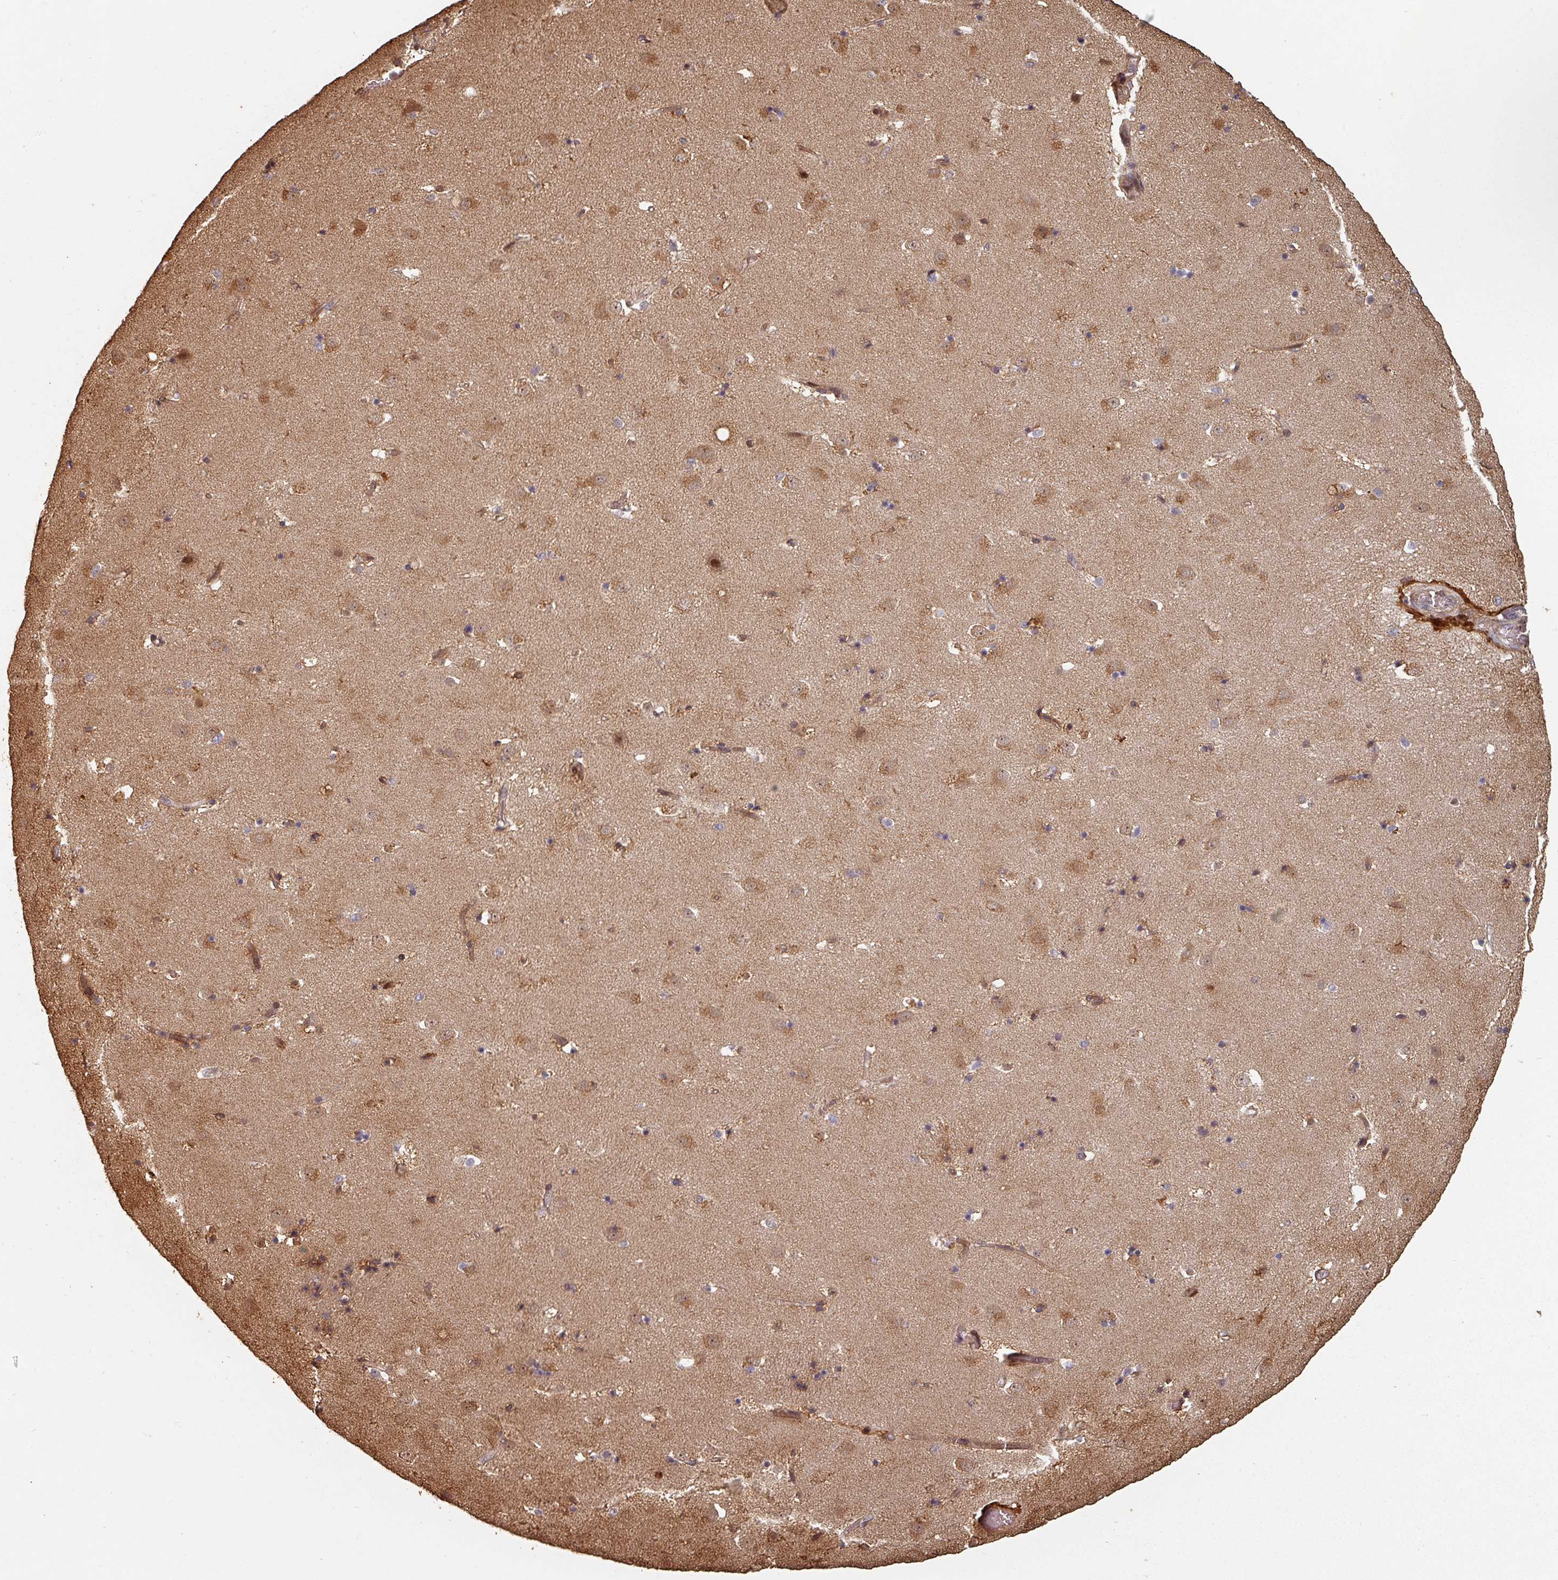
{"staining": {"intensity": "negative", "quantity": "none", "location": "none"}, "tissue": "caudate", "cell_type": "Glial cells", "image_type": "normal", "snomed": [{"axis": "morphology", "description": "Normal tissue, NOS"}, {"axis": "topography", "description": "Lateral ventricle wall"}], "caption": "Immunohistochemistry (IHC) histopathology image of normal caudate: caudate stained with DAB (3,3'-diaminobenzidine) displays no significant protein staining in glial cells.", "gene": "EID1", "patient": {"sex": "male", "age": 58}}